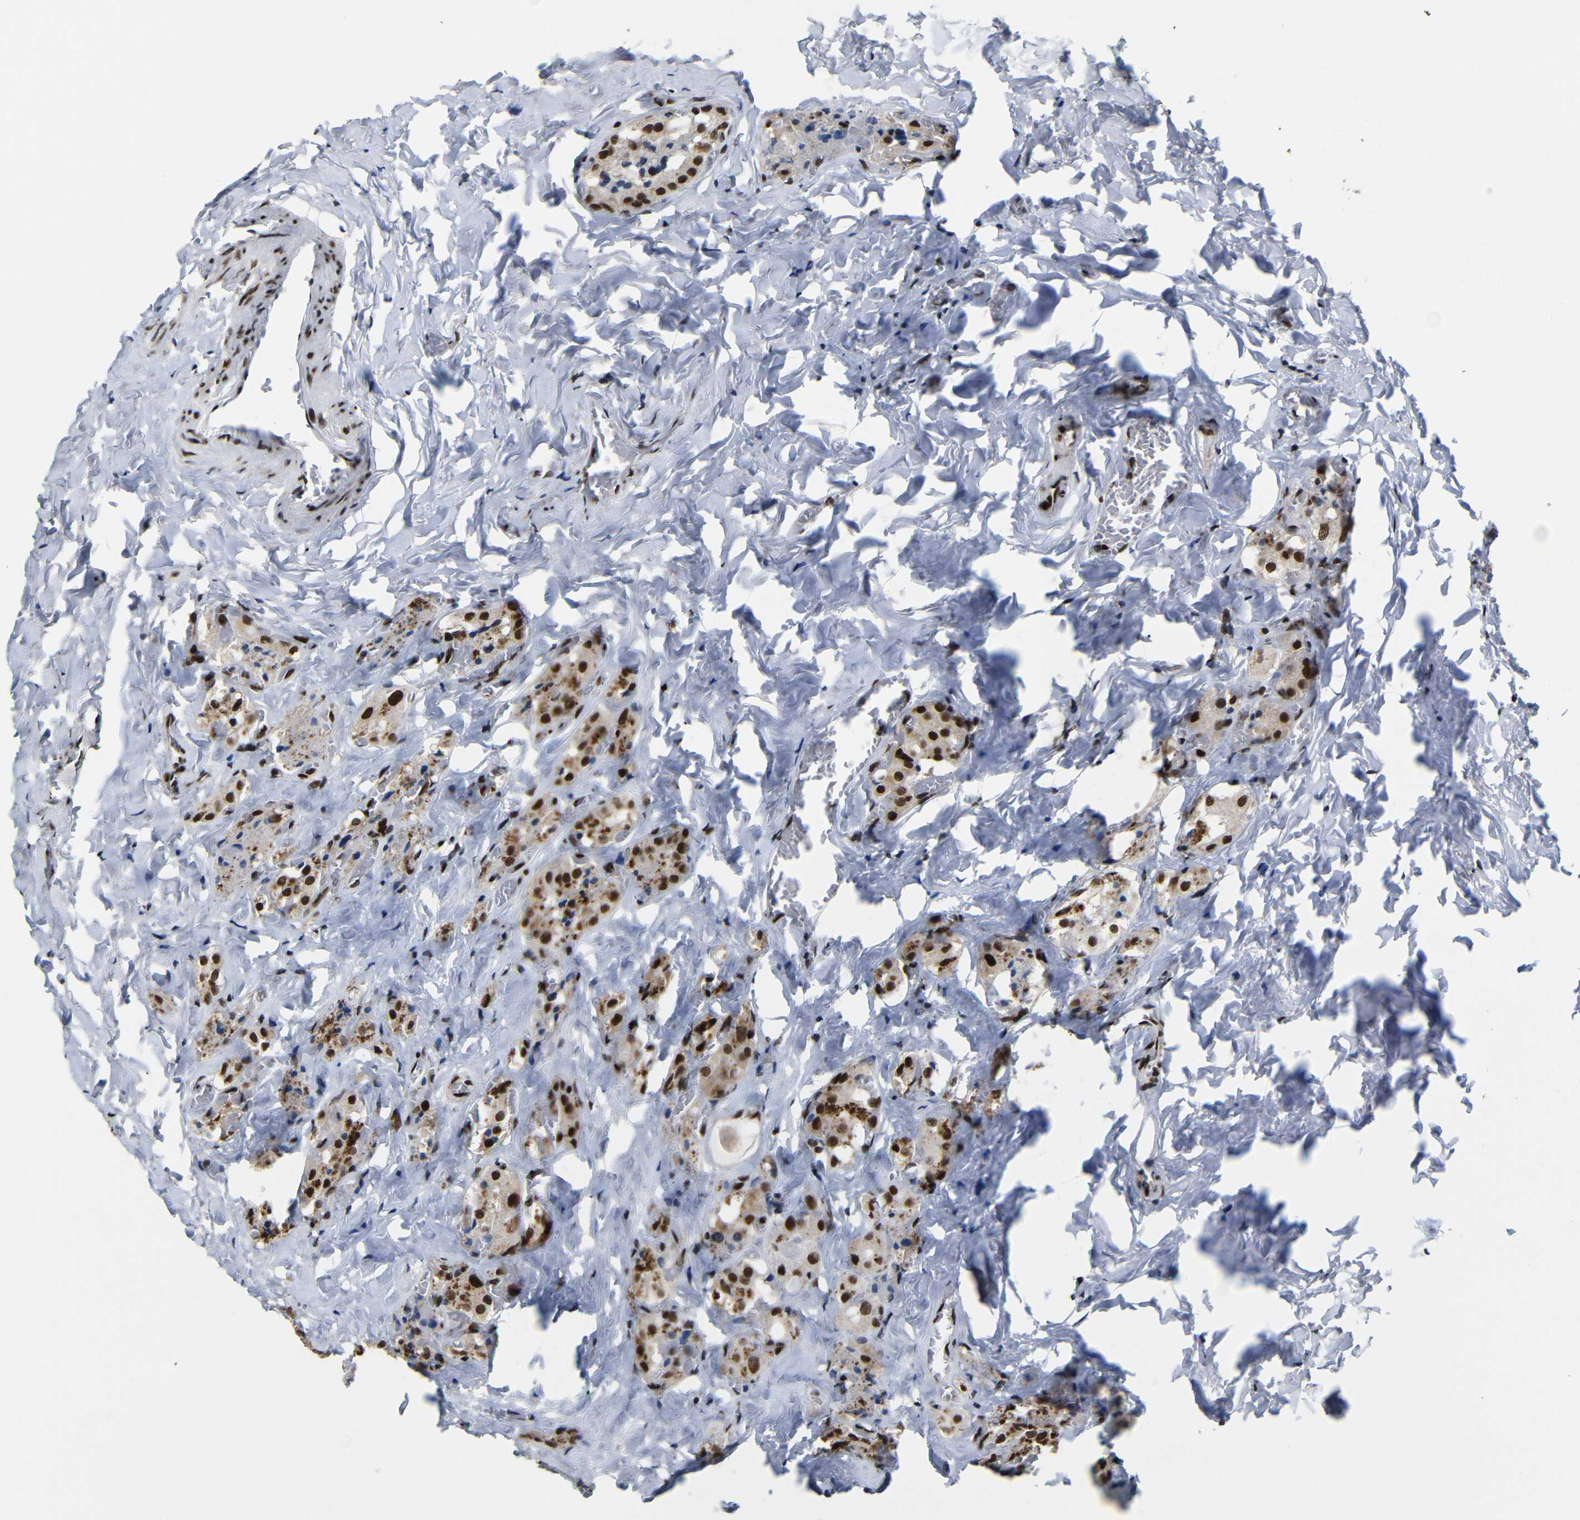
{"staining": {"intensity": "strong", "quantity": ">75%", "location": "nuclear"}, "tissue": "parathyroid gland", "cell_type": "Glandular cells", "image_type": "normal", "snomed": [{"axis": "morphology", "description": "Normal tissue, NOS"}, {"axis": "morphology", "description": "Atrophy, NOS"}, {"axis": "topography", "description": "Parathyroid gland"}], "caption": "Brown immunohistochemical staining in normal human parathyroid gland shows strong nuclear staining in about >75% of glandular cells.", "gene": "PTBP1", "patient": {"sex": "female", "age": 54}}